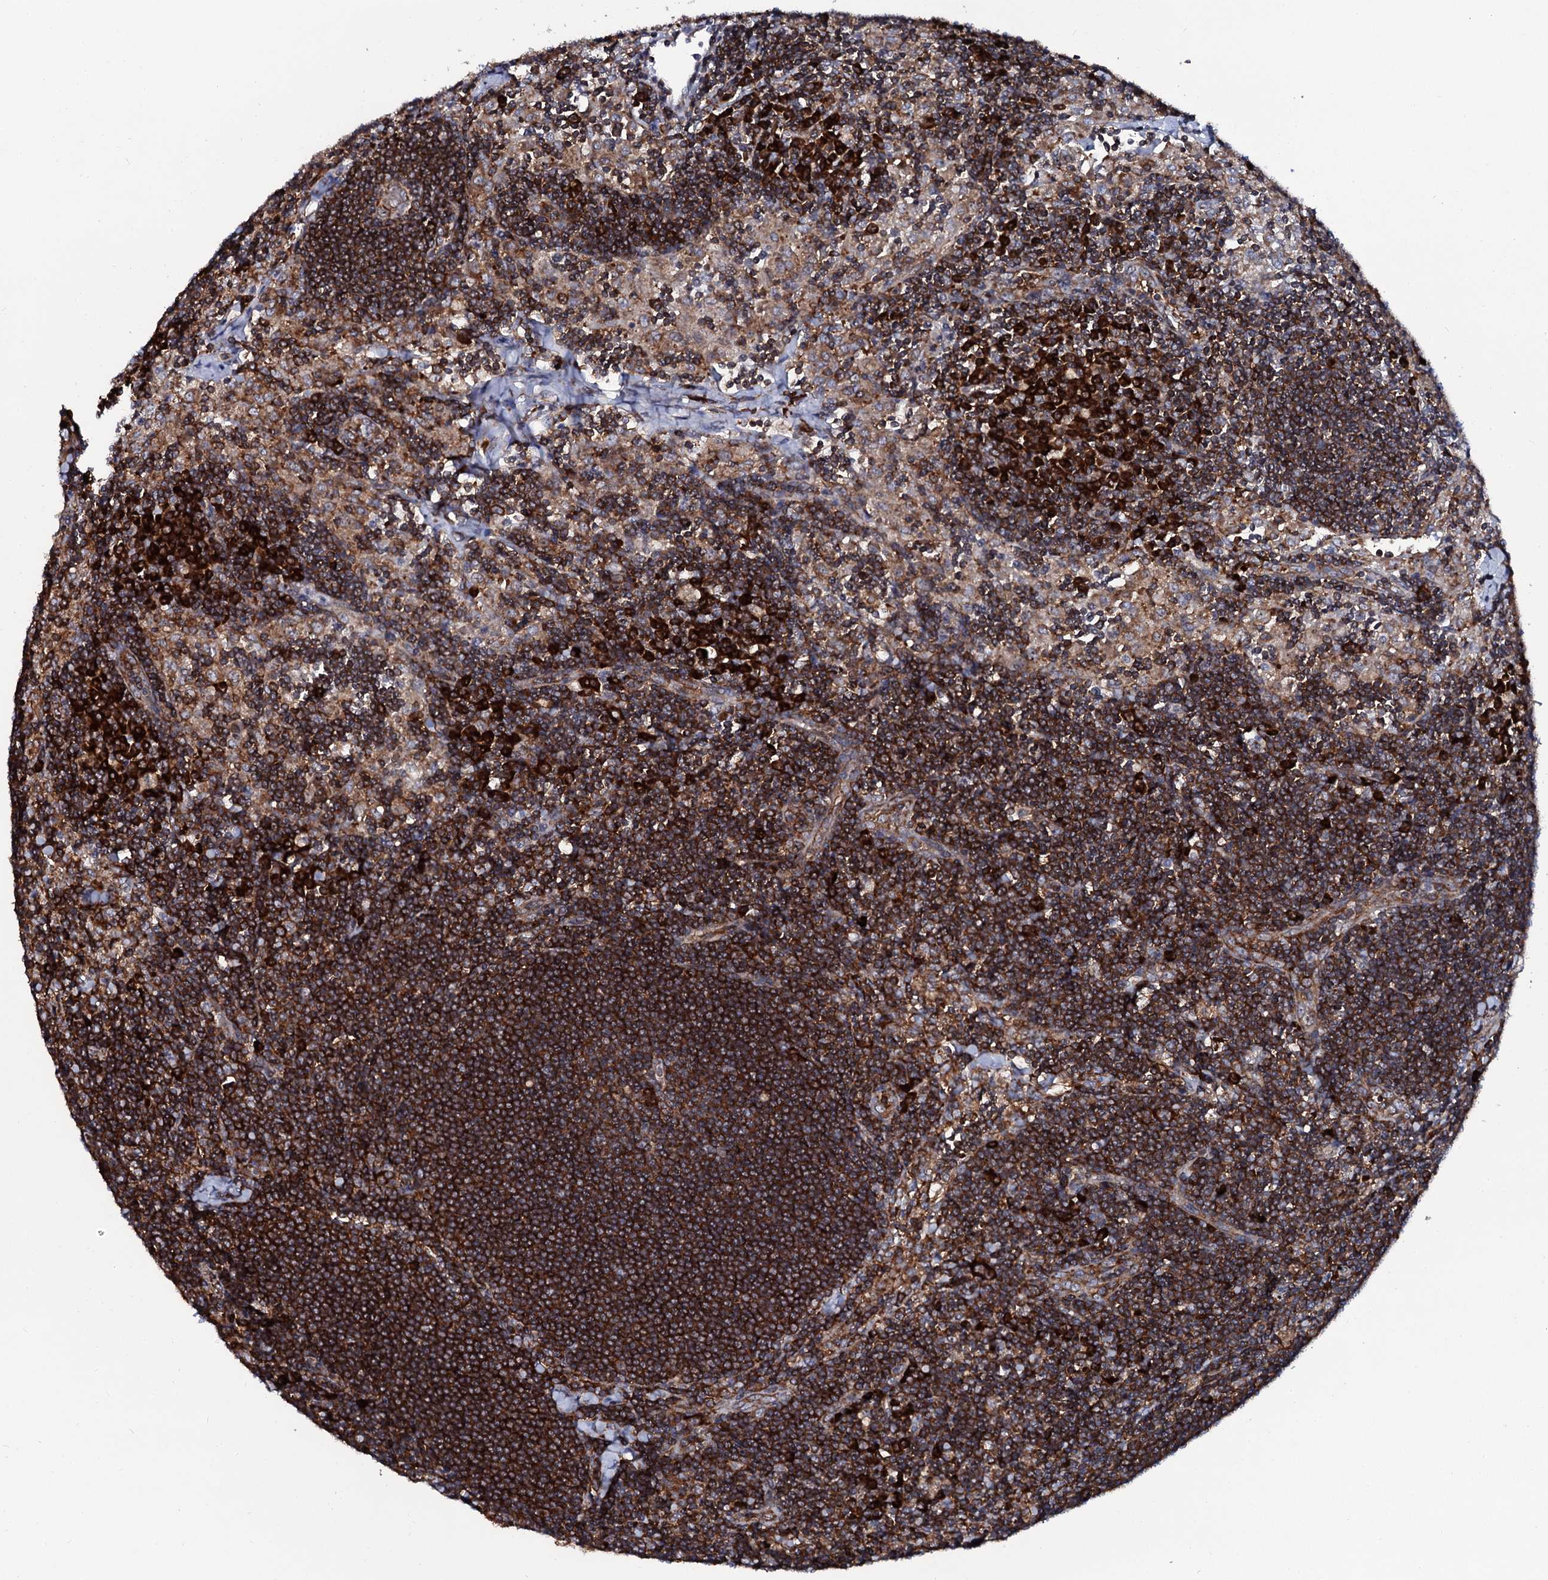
{"staining": {"intensity": "strong", "quantity": "25%-75%", "location": "cytoplasmic/membranous"}, "tissue": "lymph node", "cell_type": "Germinal center cells", "image_type": "normal", "snomed": [{"axis": "morphology", "description": "Normal tissue, NOS"}, {"axis": "topography", "description": "Lymph node"}], "caption": "Immunohistochemical staining of normal human lymph node exhibits high levels of strong cytoplasmic/membranous staining in about 25%-75% of germinal center cells. (Brightfield microscopy of DAB IHC at high magnification).", "gene": "SPTY2D1", "patient": {"sex": "male", "age": 24}}